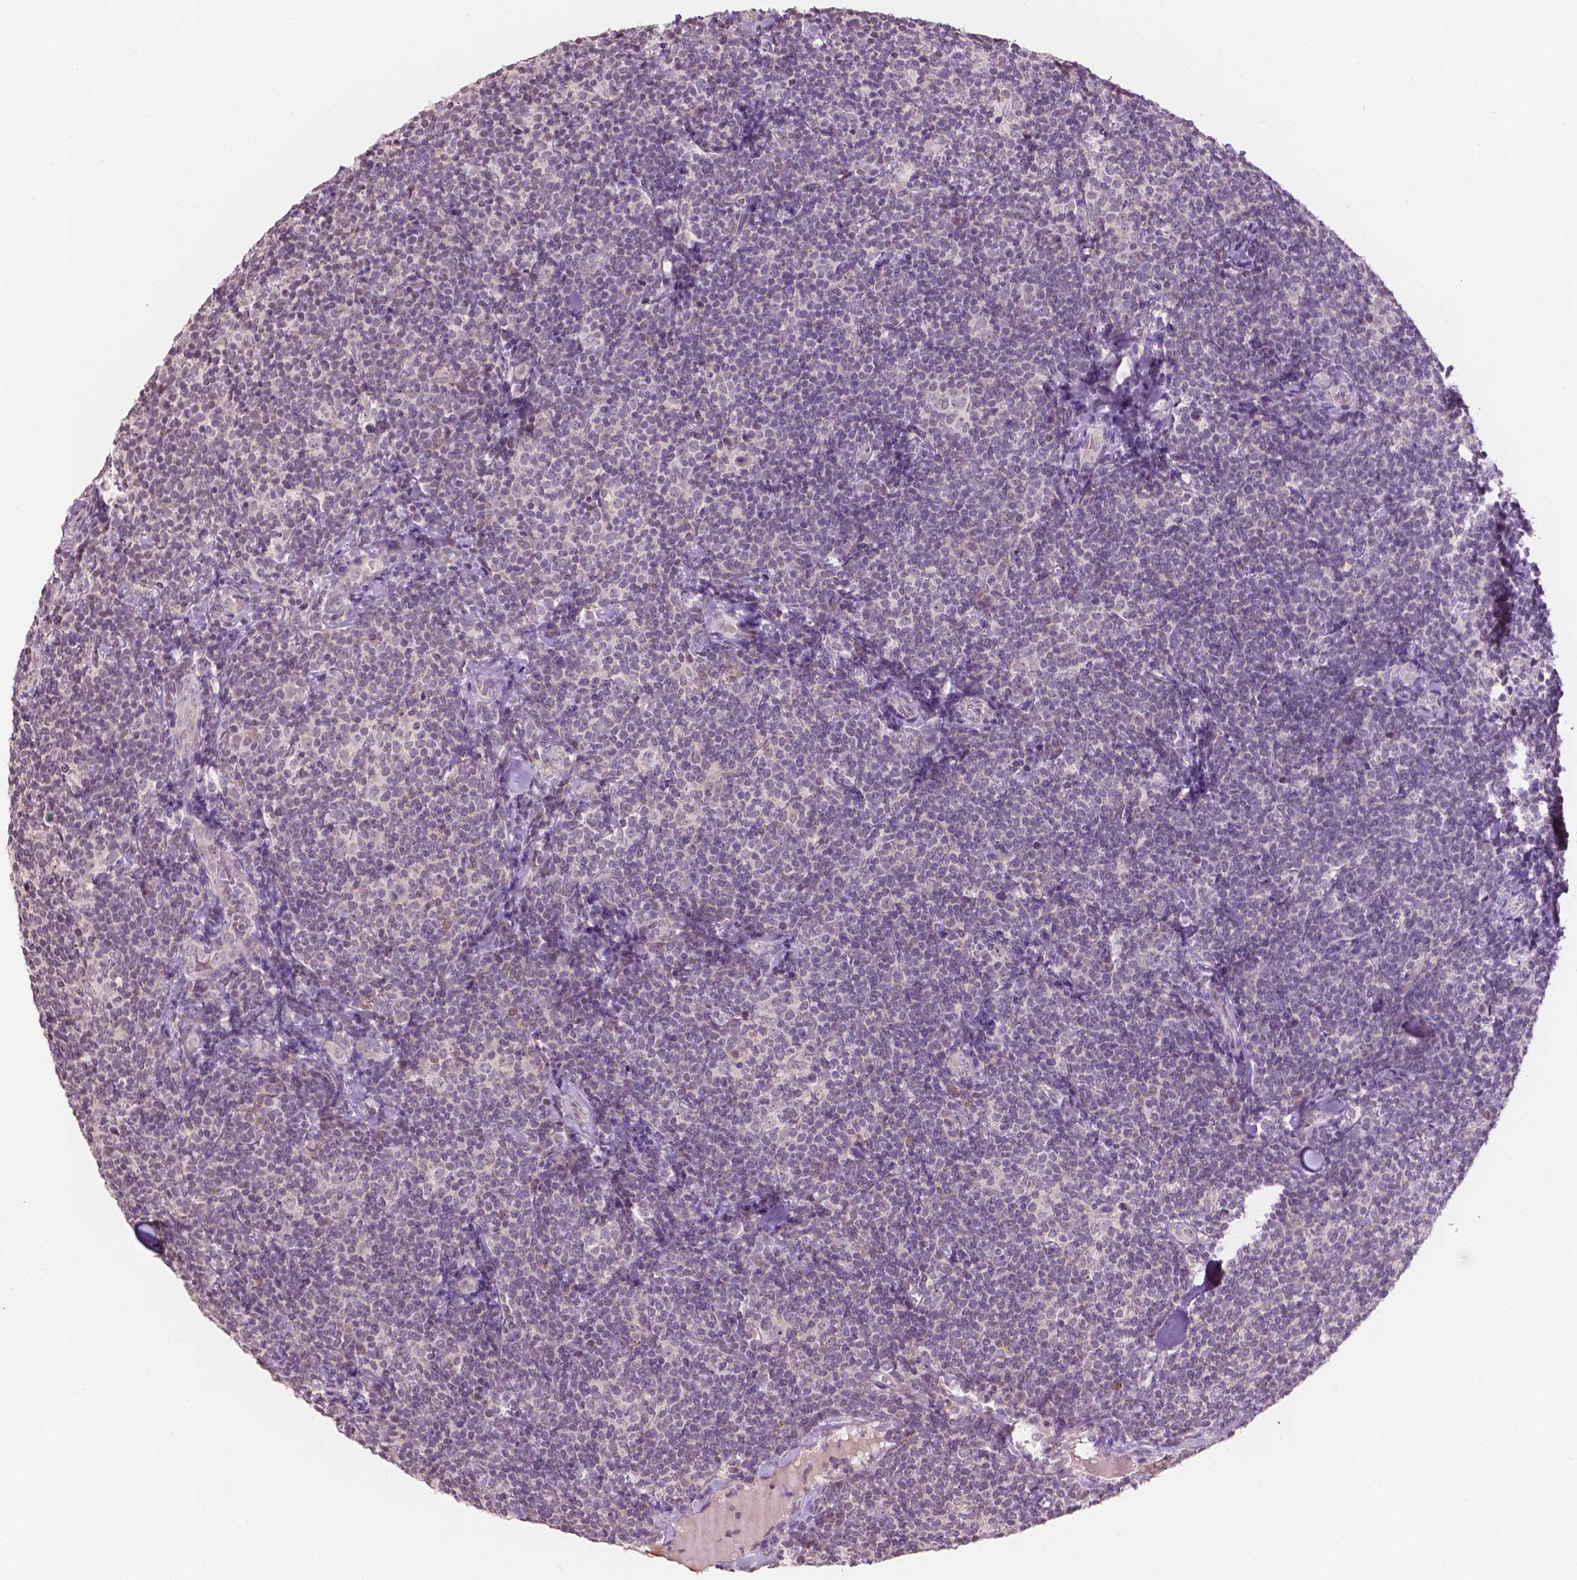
{"staining": {"intensity": "negative", "quantity": "none", "location": "none"}, "tissue": "lymphoma", "cell_type": "Tumor cells", "image_type": "cancer", "snomed": [{"axis": "morphology", "description": "Malignant lymphoma, non-Hodgkin's type, Low grade"}, {"axis": "topography", "description": "Lymph node"}], "caption": "Tumor cells show no significant protein staining in low-grade malignant lymphoma, non-Hodgkin's type. (Stains: DAB (3,3'-diaminobenzidine) IHC with hematoxylin counter stain, Microscopy: brightfield microscopy at high magnification).", "gene": "NOS1AP", "patient": {"sex": "female", "age": 56}}